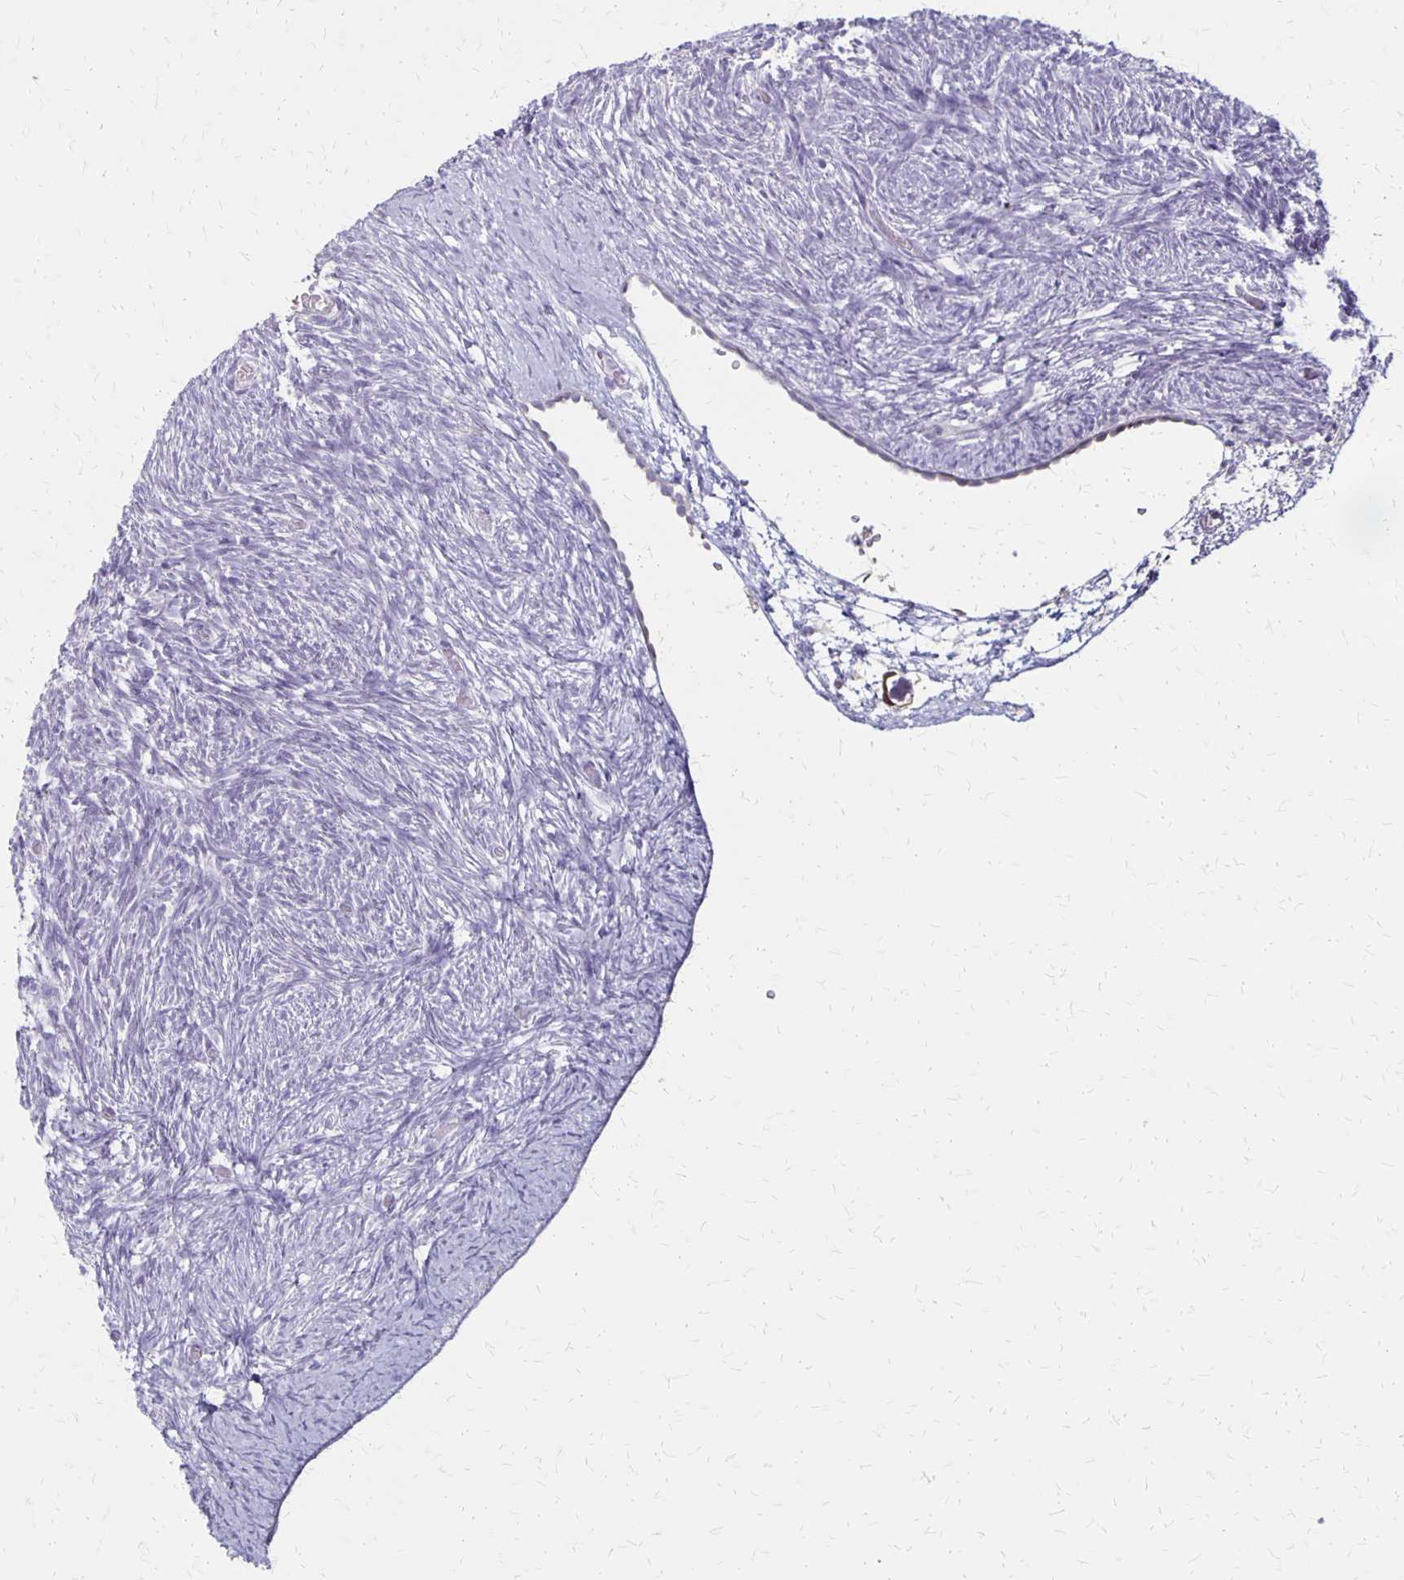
{"staining": {"intensity": "negative", "quantity": "none", "location": "none"}, "tissue": "ovary", "cell_type": "Ovarian stroma cells", "image_type": "normal", "snomed": [{"axis": "morphology", "description": "Normal tissue, NOS"}, {"axis": "topography", "description": "Ovary"}], "caption": "Human ovary stained for a protein using IHC demonstrates no staining in ovarian stroma cells.", "gene": "HOMER1", "patient": {"sex": "female", "age": 39}}